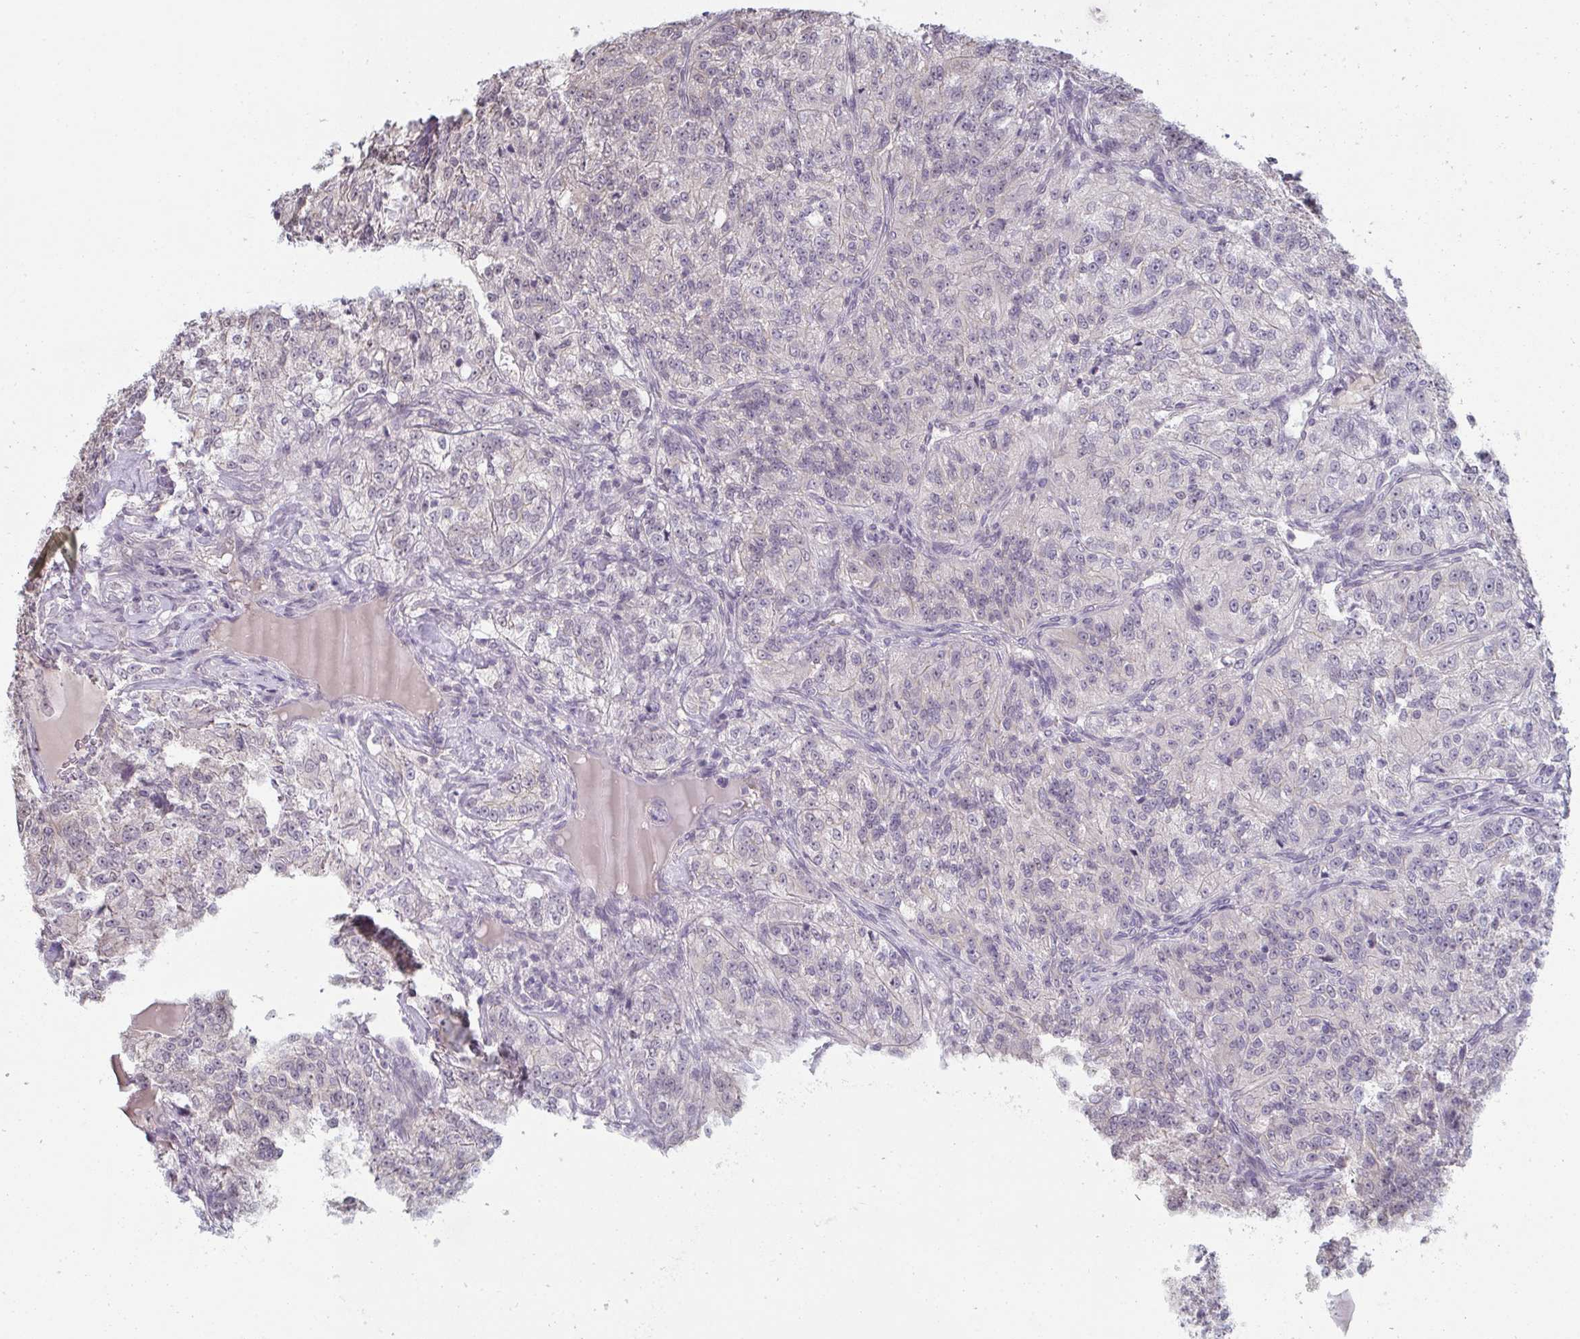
{"staining": {"intensity": "negative", "quantity": "none", "location": "none"}, "tissue": "renal cancer", "cell_type": "Tumor cells", "image_type": "cancer", "snomed": [{"axis": "morphology", "description": "Adenocarcinoma, NOS"}, {"axis": "topography", "description": "Kidney"}], "caption": "The photomicrograph shows no significant expression in tumor cells of renal cancer (adenocarcinoma).", "gene": "ZNF214", "patient": {"sex": "female", "age": 63}}